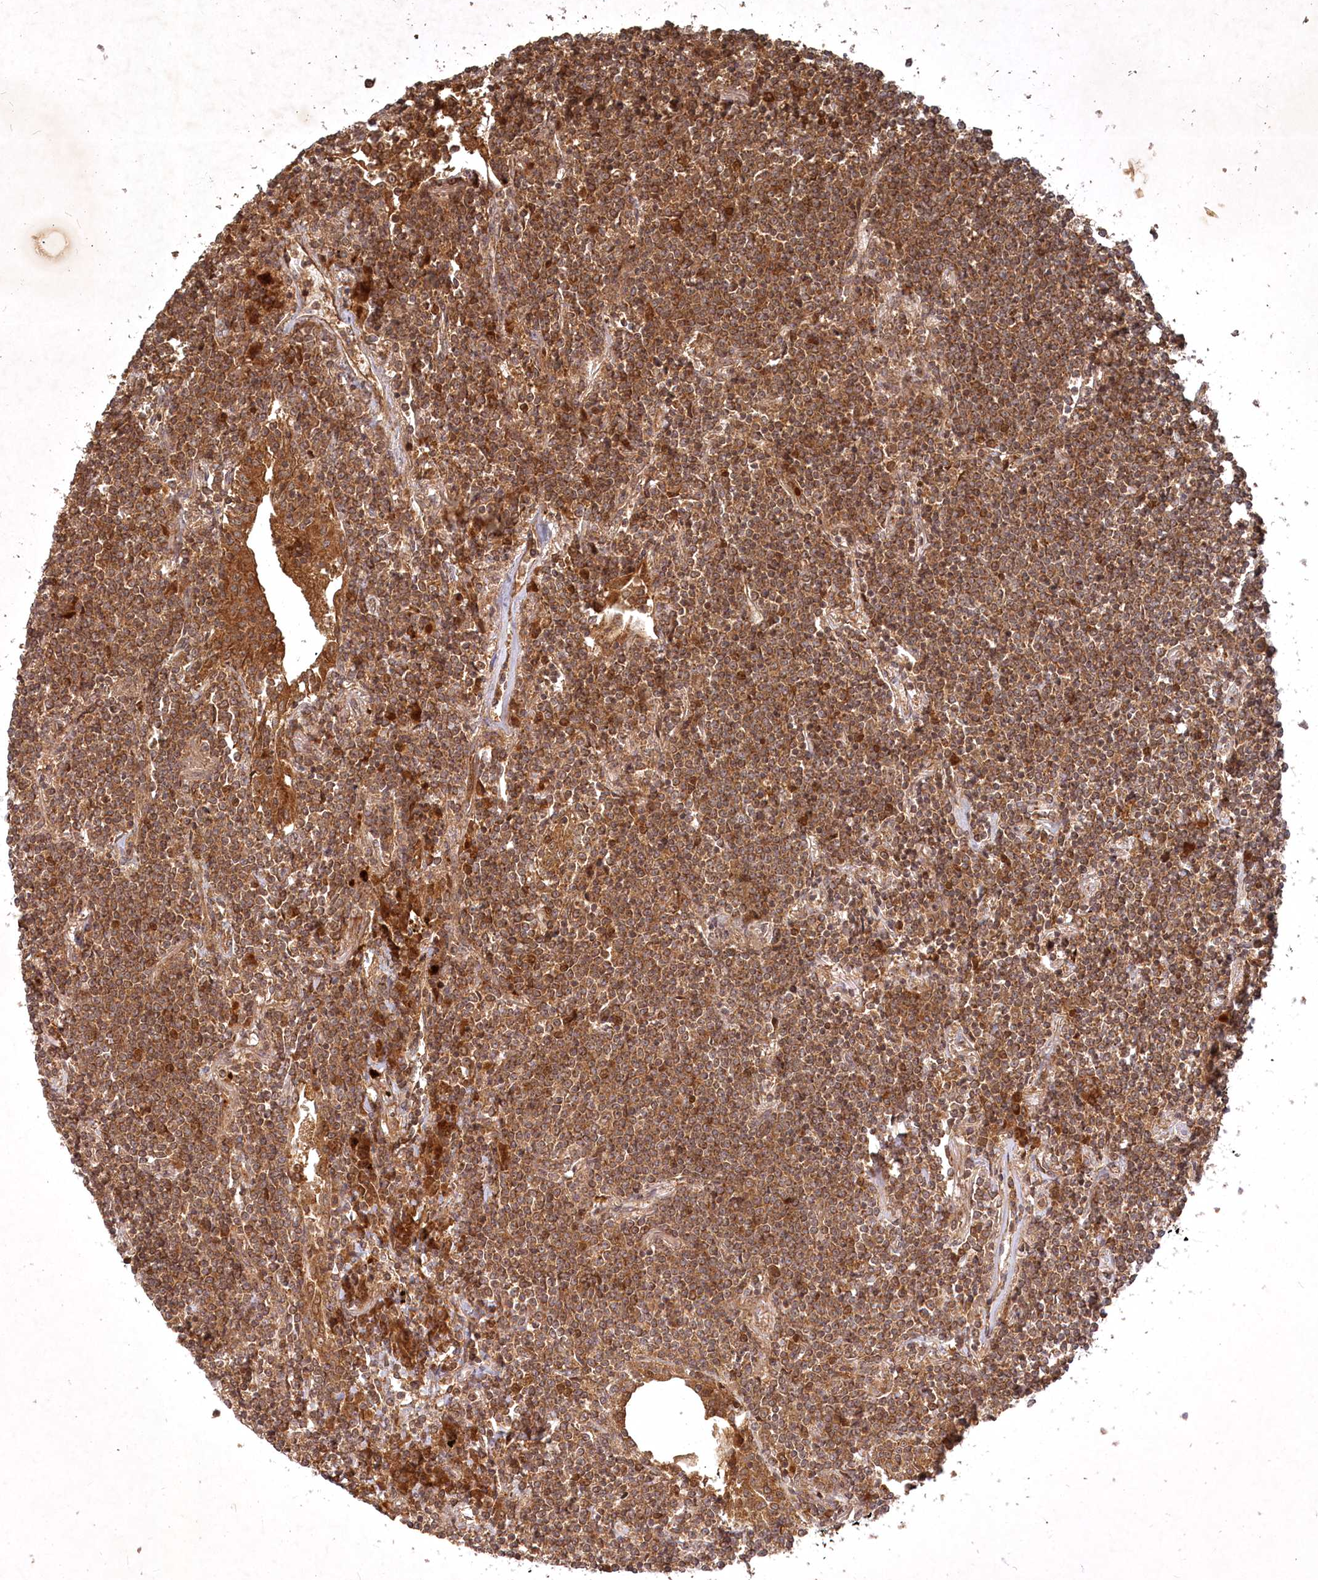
{"staining": {"intensity": "moderate", "quantity": ">75%", "location": "cytoplasmic/membranous"}, "tissue": "lymphoma", "cell_type": "Tumor cells", "image_type": "cancer", "snomed": [{"axis": "morphology", "description": "Malignant lymphoma, non-Hodgkin's type, Low grade"}, {"axis": "topography", "description": "Lung"}], "caption": "A brown stain labels moderate cytoplasmic/membranous staining of a protein in human malignant lymphoma, non-Hodgkin's type (low-grade) tumor cells.", "gene": "UNC93A", "patient": {"sex": "female", "age": 71}}